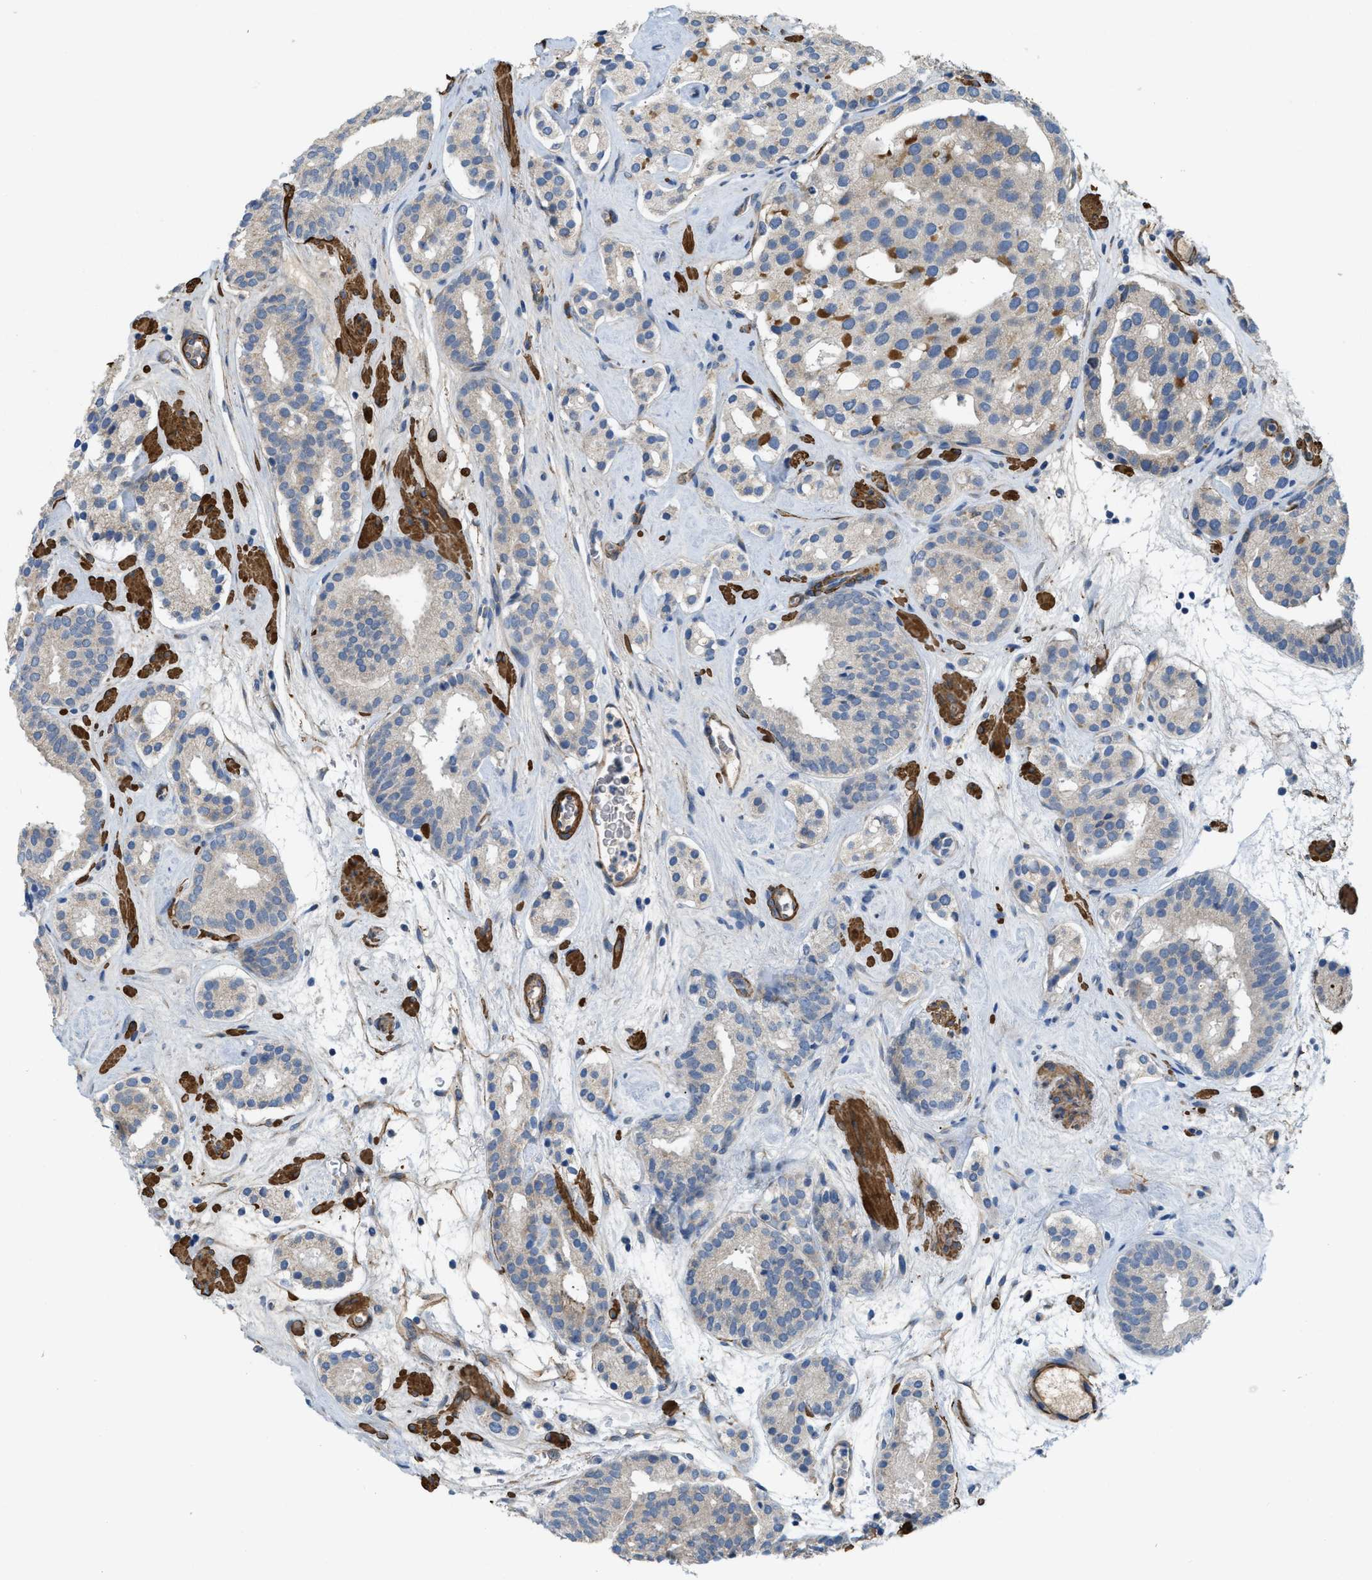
{"staining": {"intensity": "weak", "quantity": "<25%", "location": "cytoplasmic/membranous"}, "tissue": "prostate cancer", "cell_type": "Tumor cells", "image_type": "cancer", "snomed": [{"axis": "morphology", "description": "Adenocarcinoma, Low grade"}, {"axis": "topography", "description": "Prostate"}], "caption": "Immunohistochemical staining of human prostate cancer (adenocarcinoma (low-grade)) exhibits no significant staining in tumor cells.", "gene": "BMPR1A", "patient": {"sex": "male", "age": 69}}